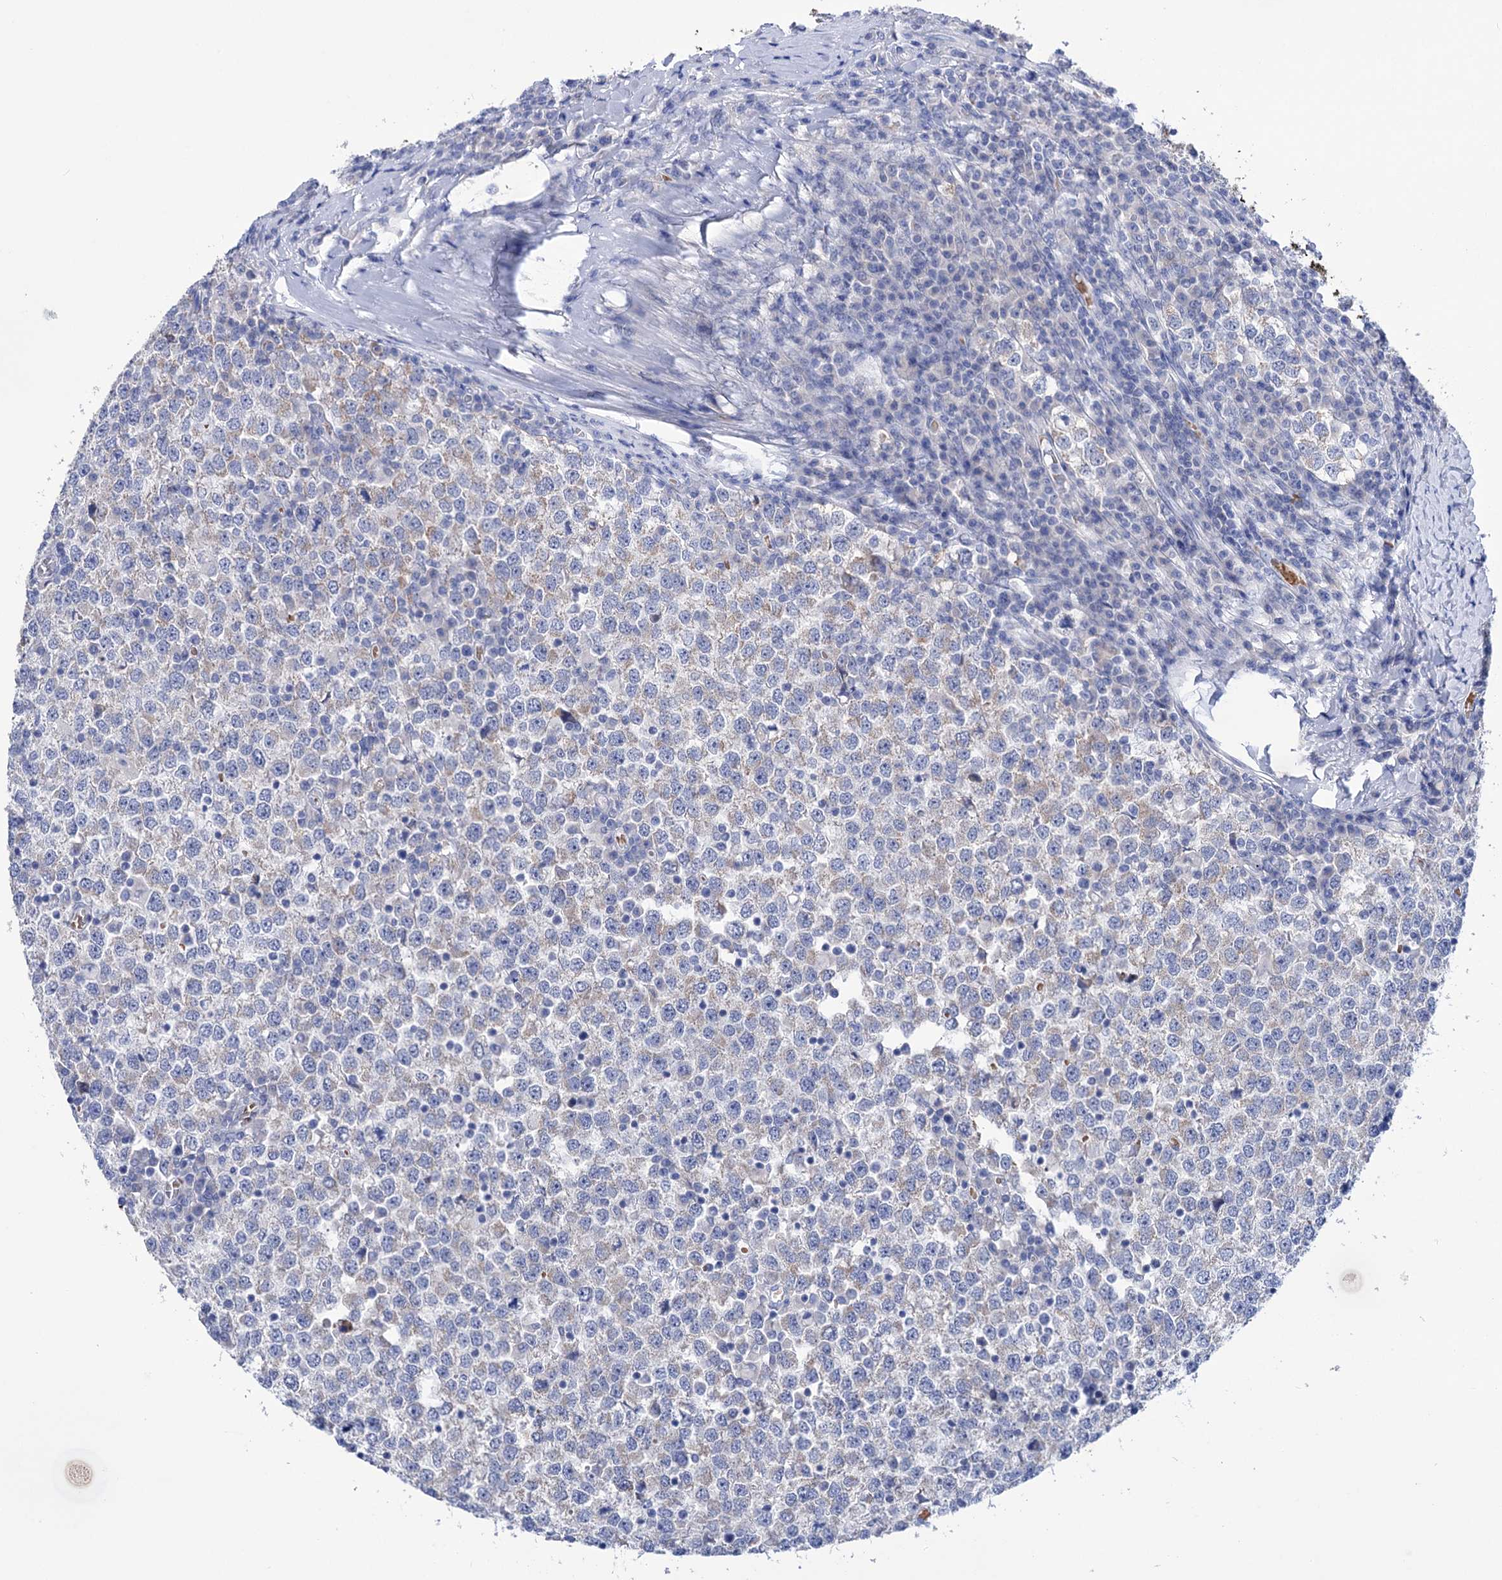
{"staining": {"intensity": "moderate", "quantity": "<25%", "location": "cytoplasmic/membranous"}, "tissue": "testis cancer", "cell_type": "Tumor cells", "image_type": "cancer", "snomed": [{"axis": "morphology", "description": "Seminoma, NOS"}, {"axis": "topography", "description": "Testis"}], "caption": "A high-resolution histopathology image shows immunohistochemistry staining of testis cancer (seminoma), which displays moderate cytoplasmic/membranous positivity in about <25% of tumor cells.", "gene": "YARS2", "patient": {"sex": "male", "age": 65}}